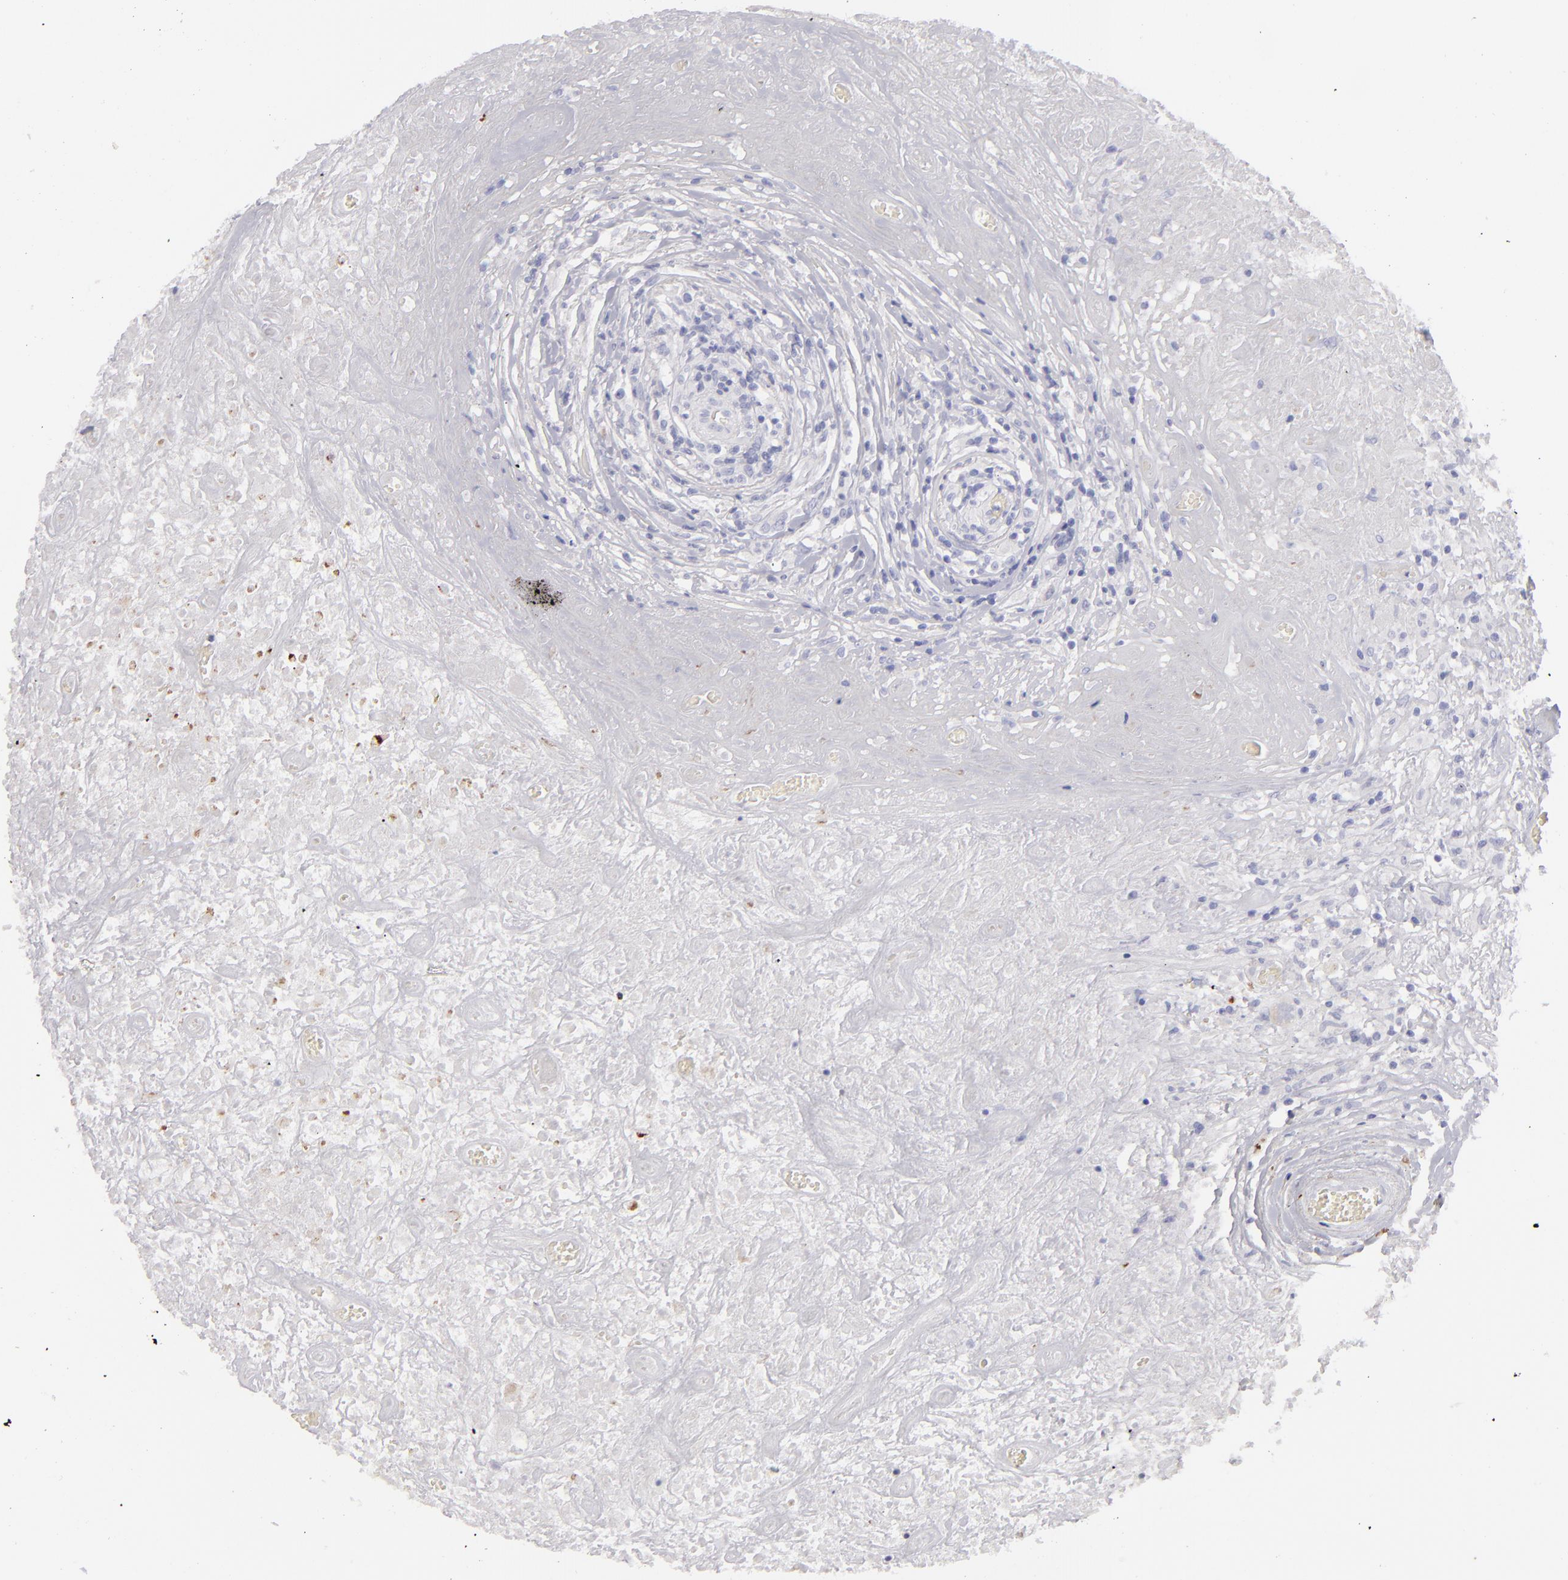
{"staining": {"intensity": "weak", "quantity": "<25%", "location": "cytoplasmic/membranous"}, "tissue": "lymphoma", "cell_type": "Tumor cells", "image_type": "cancer", "snomed": [{"axis": "morphology", "description": "Hodgkin's disease, NOS"}, {"axis": "topography", "description": "Lymph node"}], "caption": "This is an immunohistochemistry (IHC) histopathology image of human lymphoma. There is no staining in tumor cells.", "gene": "CD22", "patient": {"sex": "male", "age": 46}}